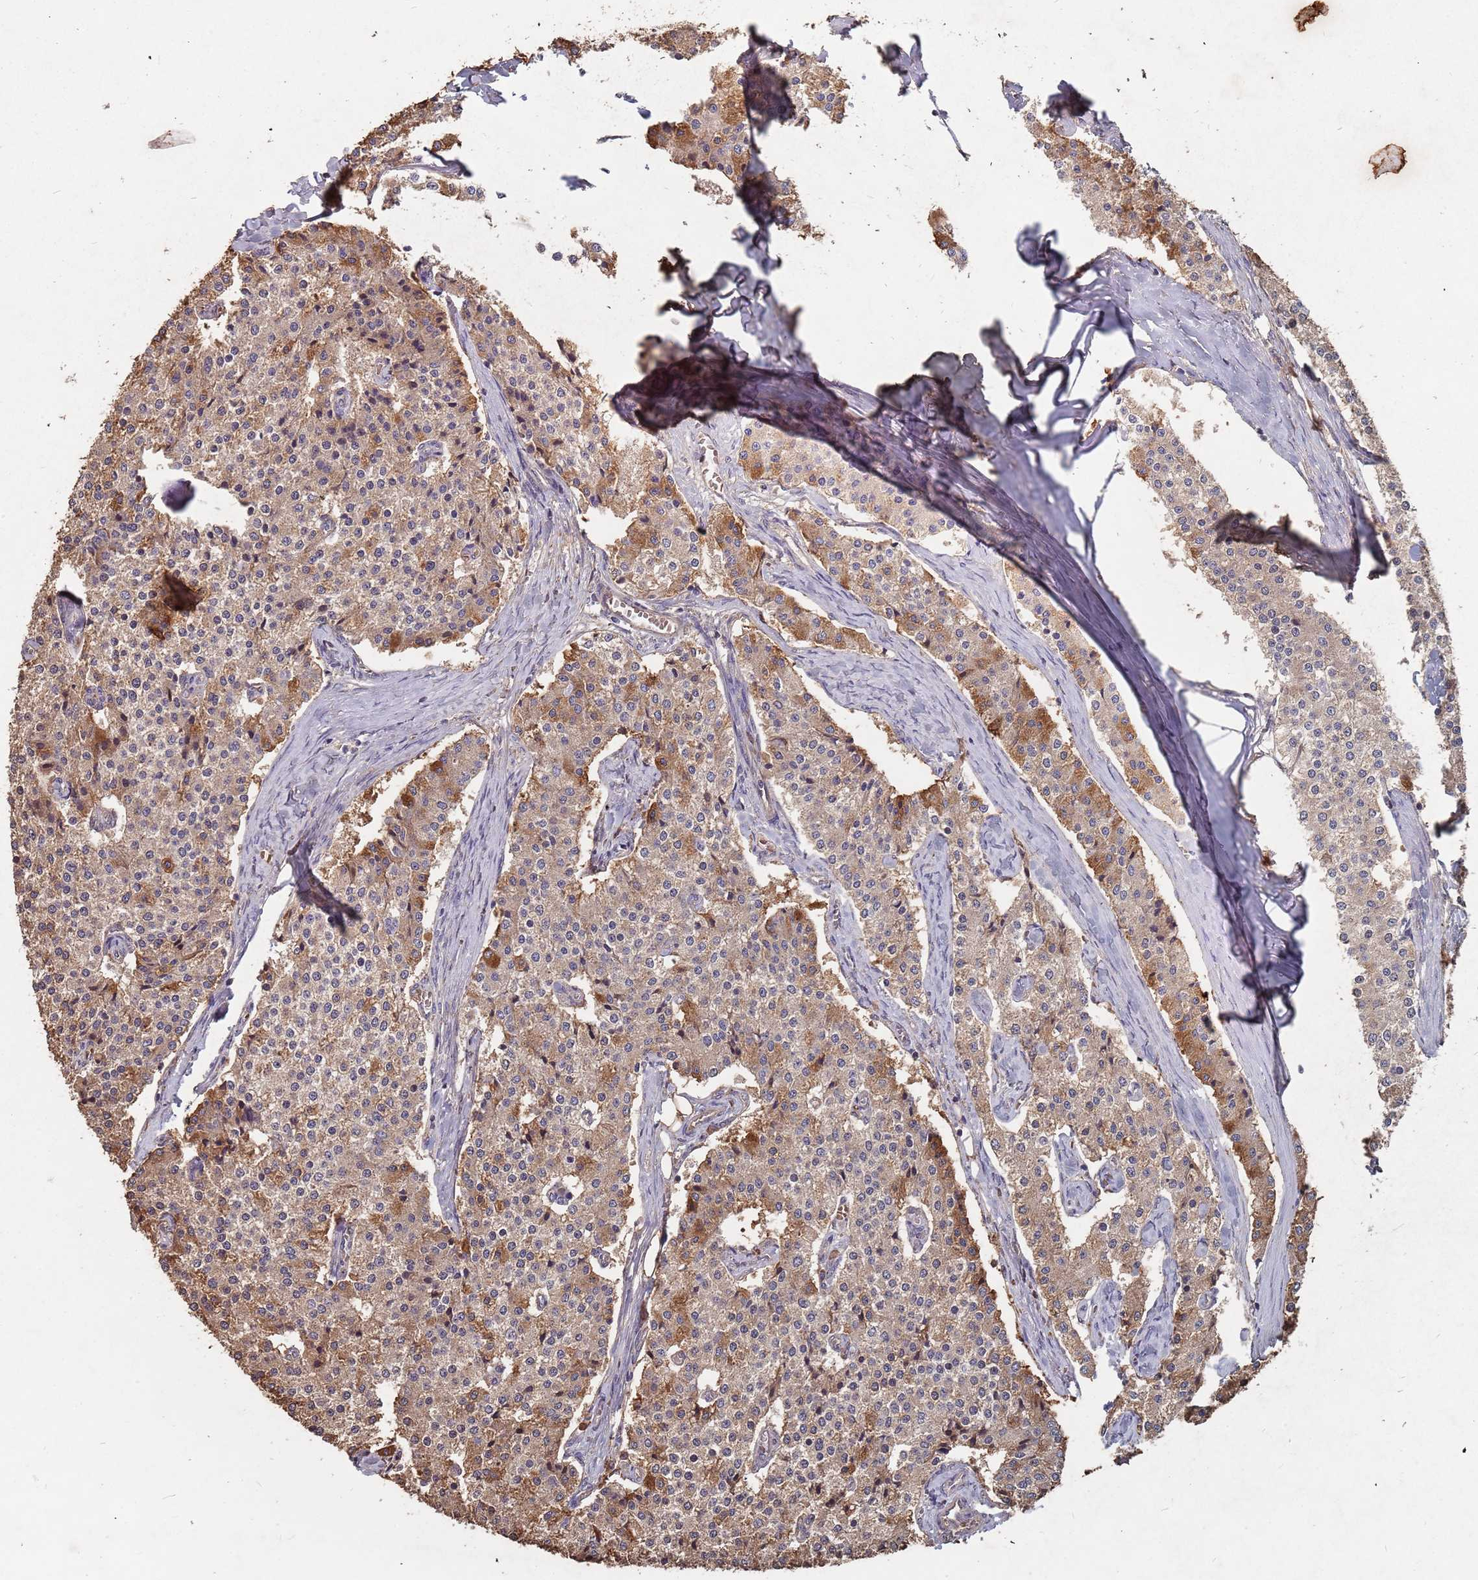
{"staining": {"intensity": "moderate", "quantity": "25%-75%", "location": "cytoplasmic/membranous"}, "tissue": "carcinoid", "cell_type": "Tumor cells", "image_type": "cancer", "snomed": [{"axis": "morphology", "description": "Carcinoid, malignant, NOS"}, {"axis": "topography", "description": "Colon"}], "caption": "Immunohistochemistry micrograph of carcinoid stained for a protein (brown), which displays medium levels of moderate cytoplasmic/membranous positivity in approximately 25%-75% of tumor cells.", "gene": "ATG5", "patient": {"sex": "female", "age": 52}}